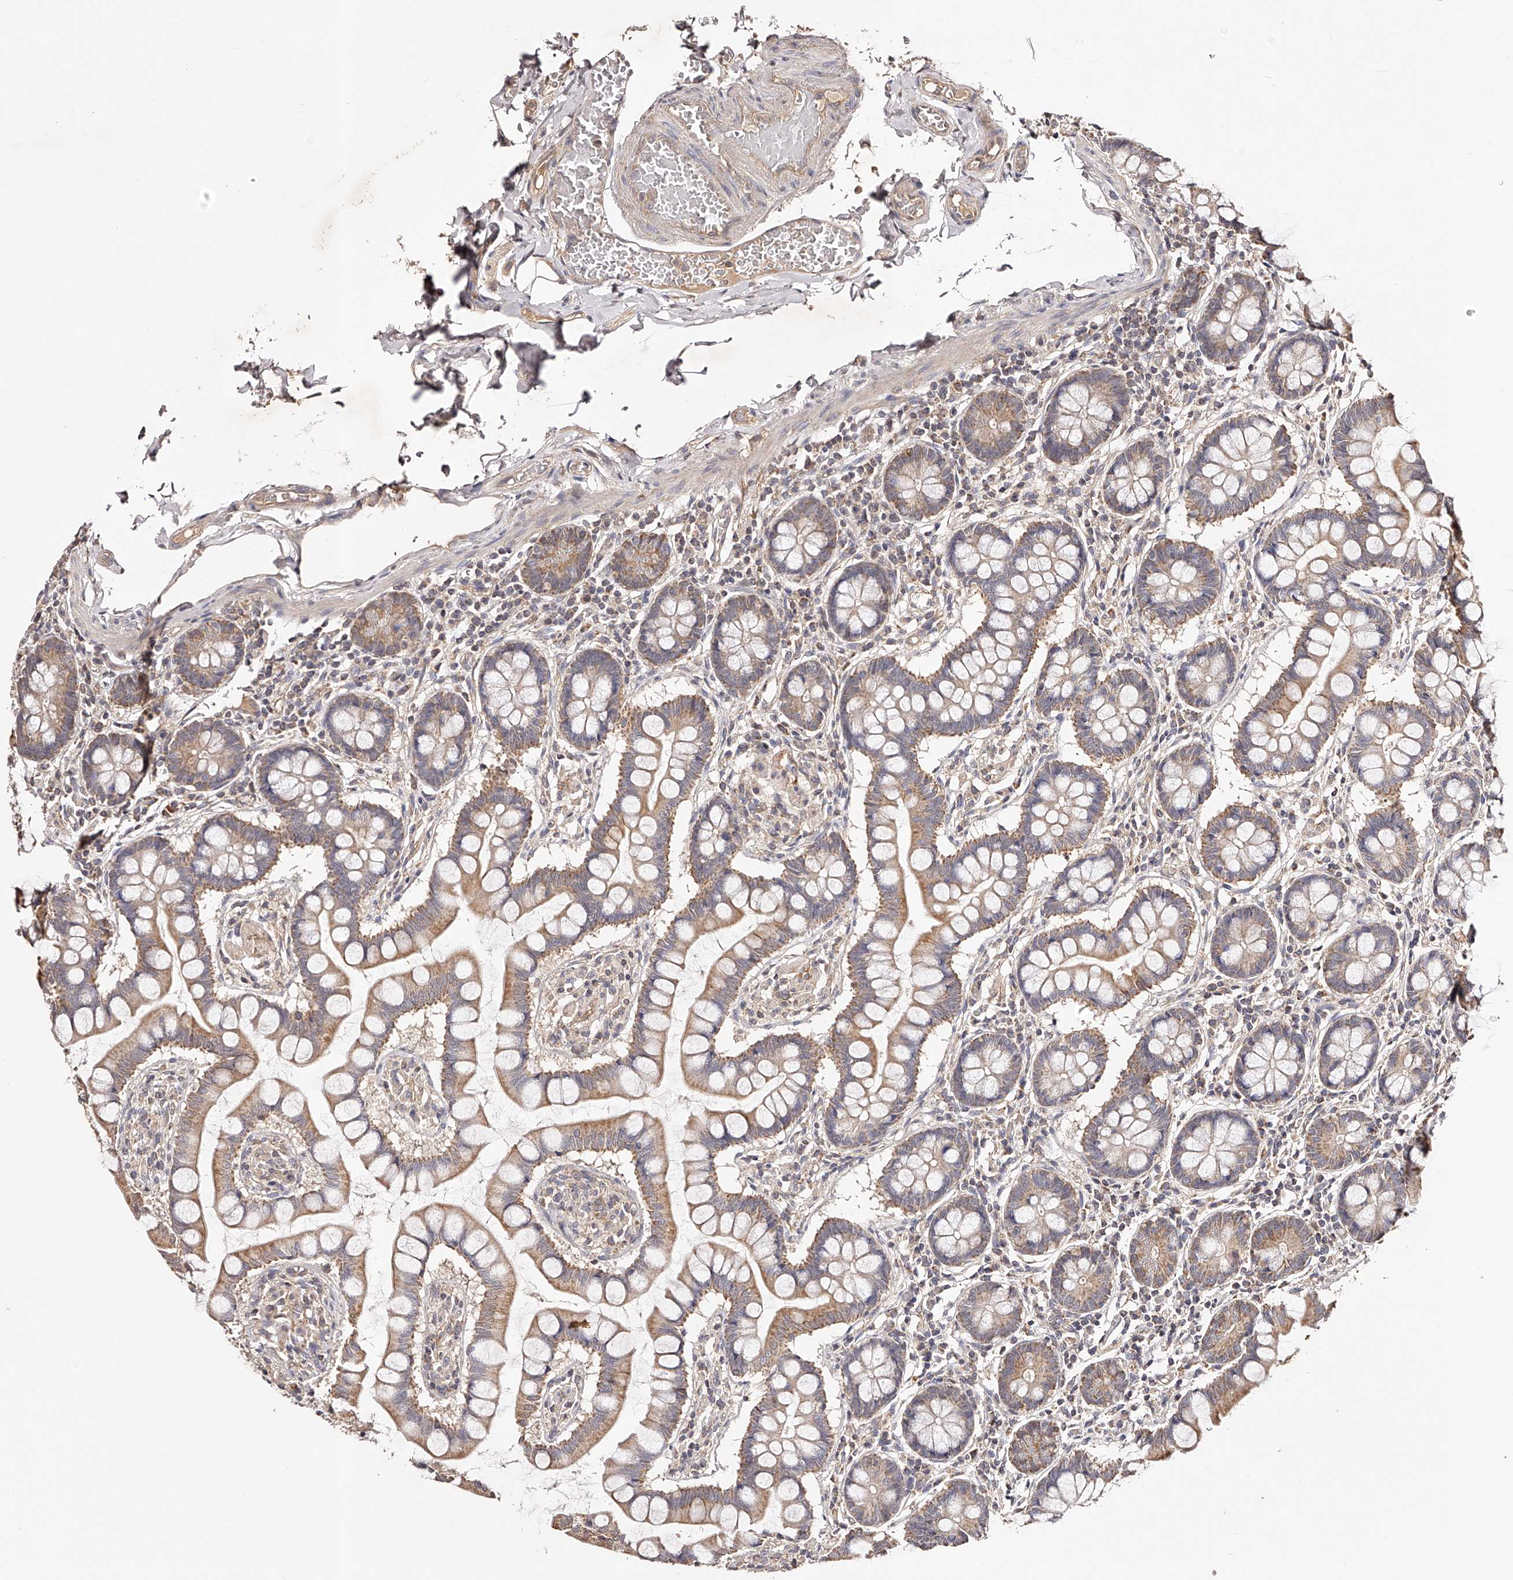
{"staining": {"intensity": "moderate", "quantity": "25%-75%", "location": "cytoplasmic/membranous"}, "tissue": "small intestine", "cell_type": "Glandular cells", "image_type": "normal", "snomed": [{"axis": "morphology", "description": "Normal tissue, NOS"}, {"axis": "topography", "description": "Small intestine"}], "caption": "Immunohistochemical staining of normal human small intestine shows 25%-75% levels of moderate cytoplasmic/membranous protein expression in about 25%-75% of glandular cells. The protein of interest is stained brown, and the nuclei are stained in blue (DAB (3,3'-diaminobenzidine) IHC with brightfield microscopy, high magnification).", "gene": "USP21", "patient": {"sex": "male", "age": 41}}